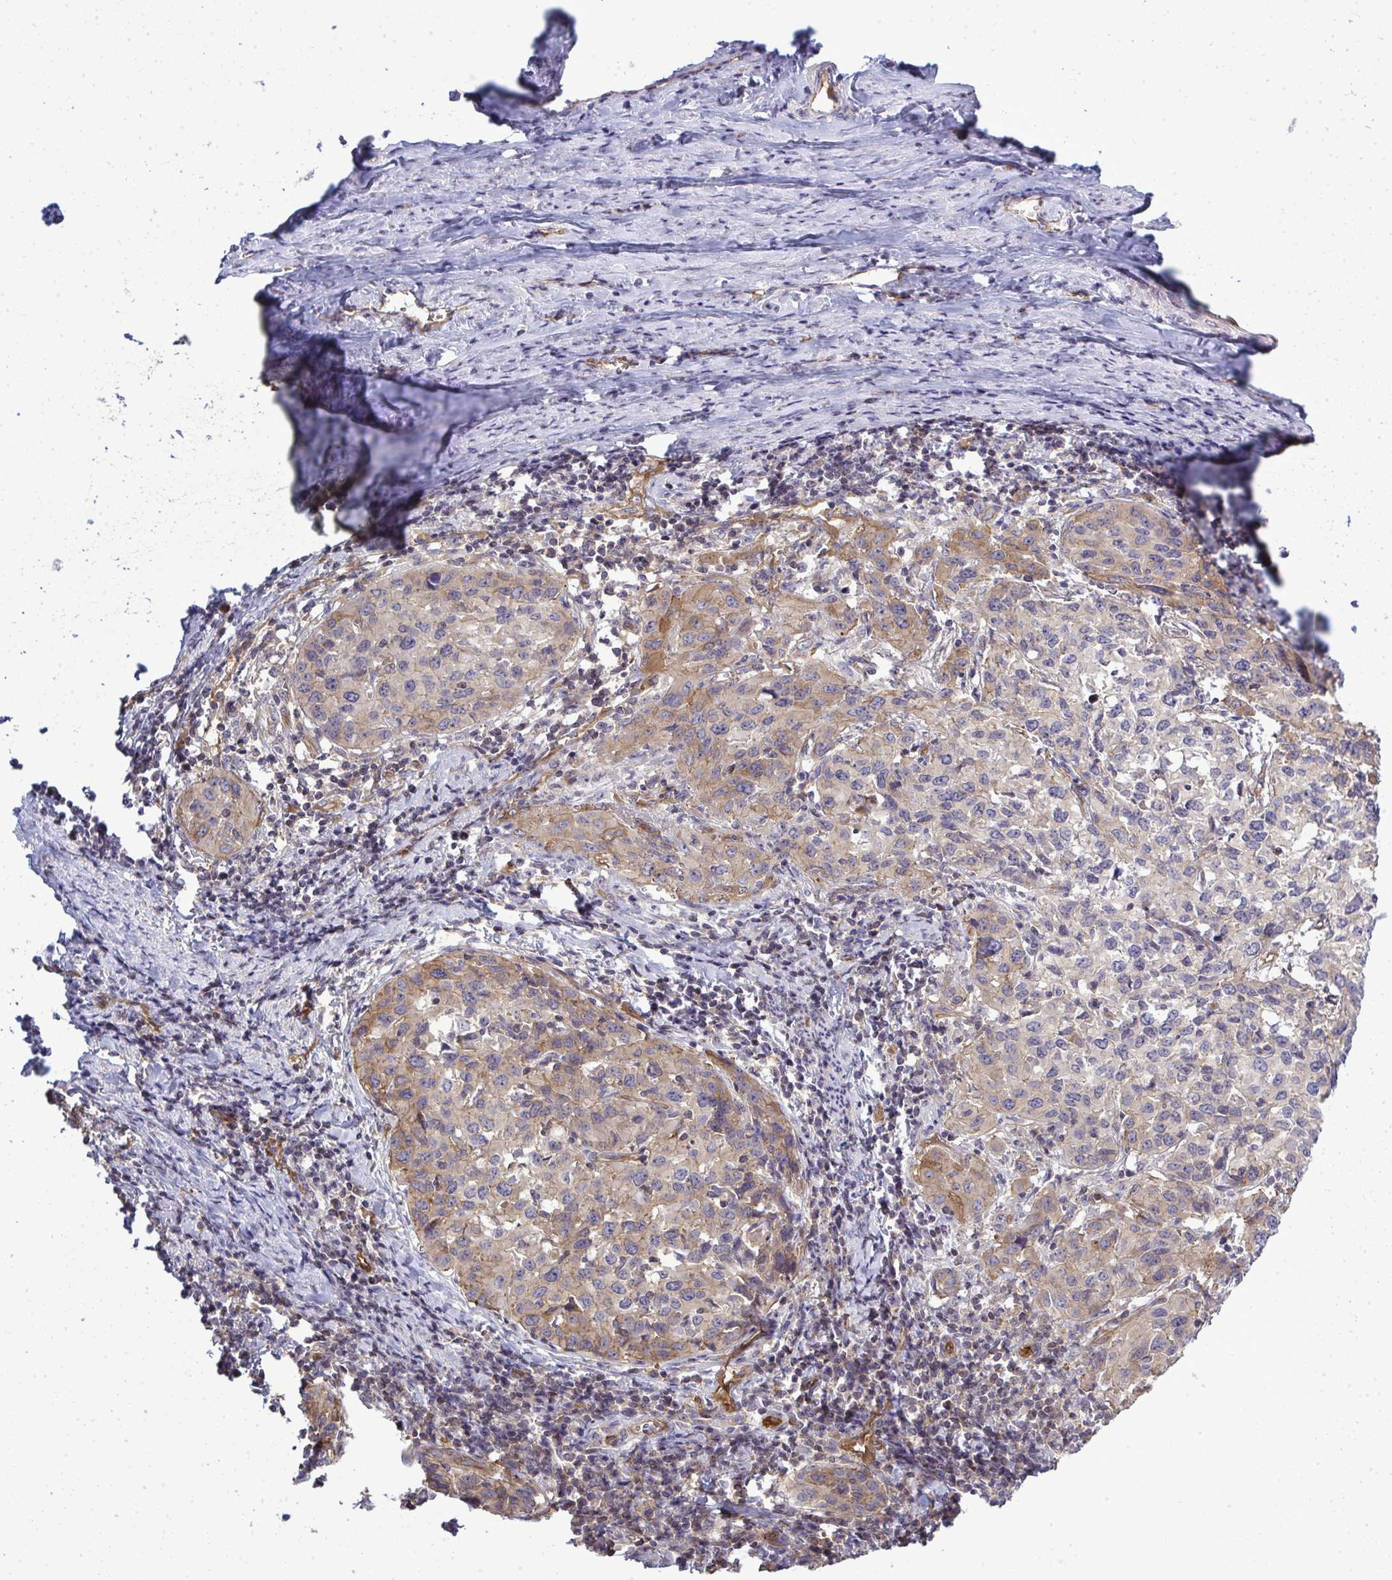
{"staining": {"intensity": "moderate", "quantity": ">75%", "location": "cytoplasmic/membranous"}, "tissue": "cervical cancer", "cell_type": "Tumor cells", "image_type": "cancer", "snomed": [{"axis": "morphology", "description": "Squamous cell carcinoma, NOS"}, {"axis": "topography", "description": "Cervix"}], "caption": "DAB (3,3'-diaminobenzidine) immunohistochemical staining of cervical cancer (squamous cell carcinoma) demonstrates moderate cytoplasmic/membranous protein positivity in about >75% of tumor cells. Using DAB (brown) and hematoxylin (blue) stains, captured at high magnification using brightfield microscopy.", "gene": "FUT10", "patient": {"sex": "female", "age": 51}}